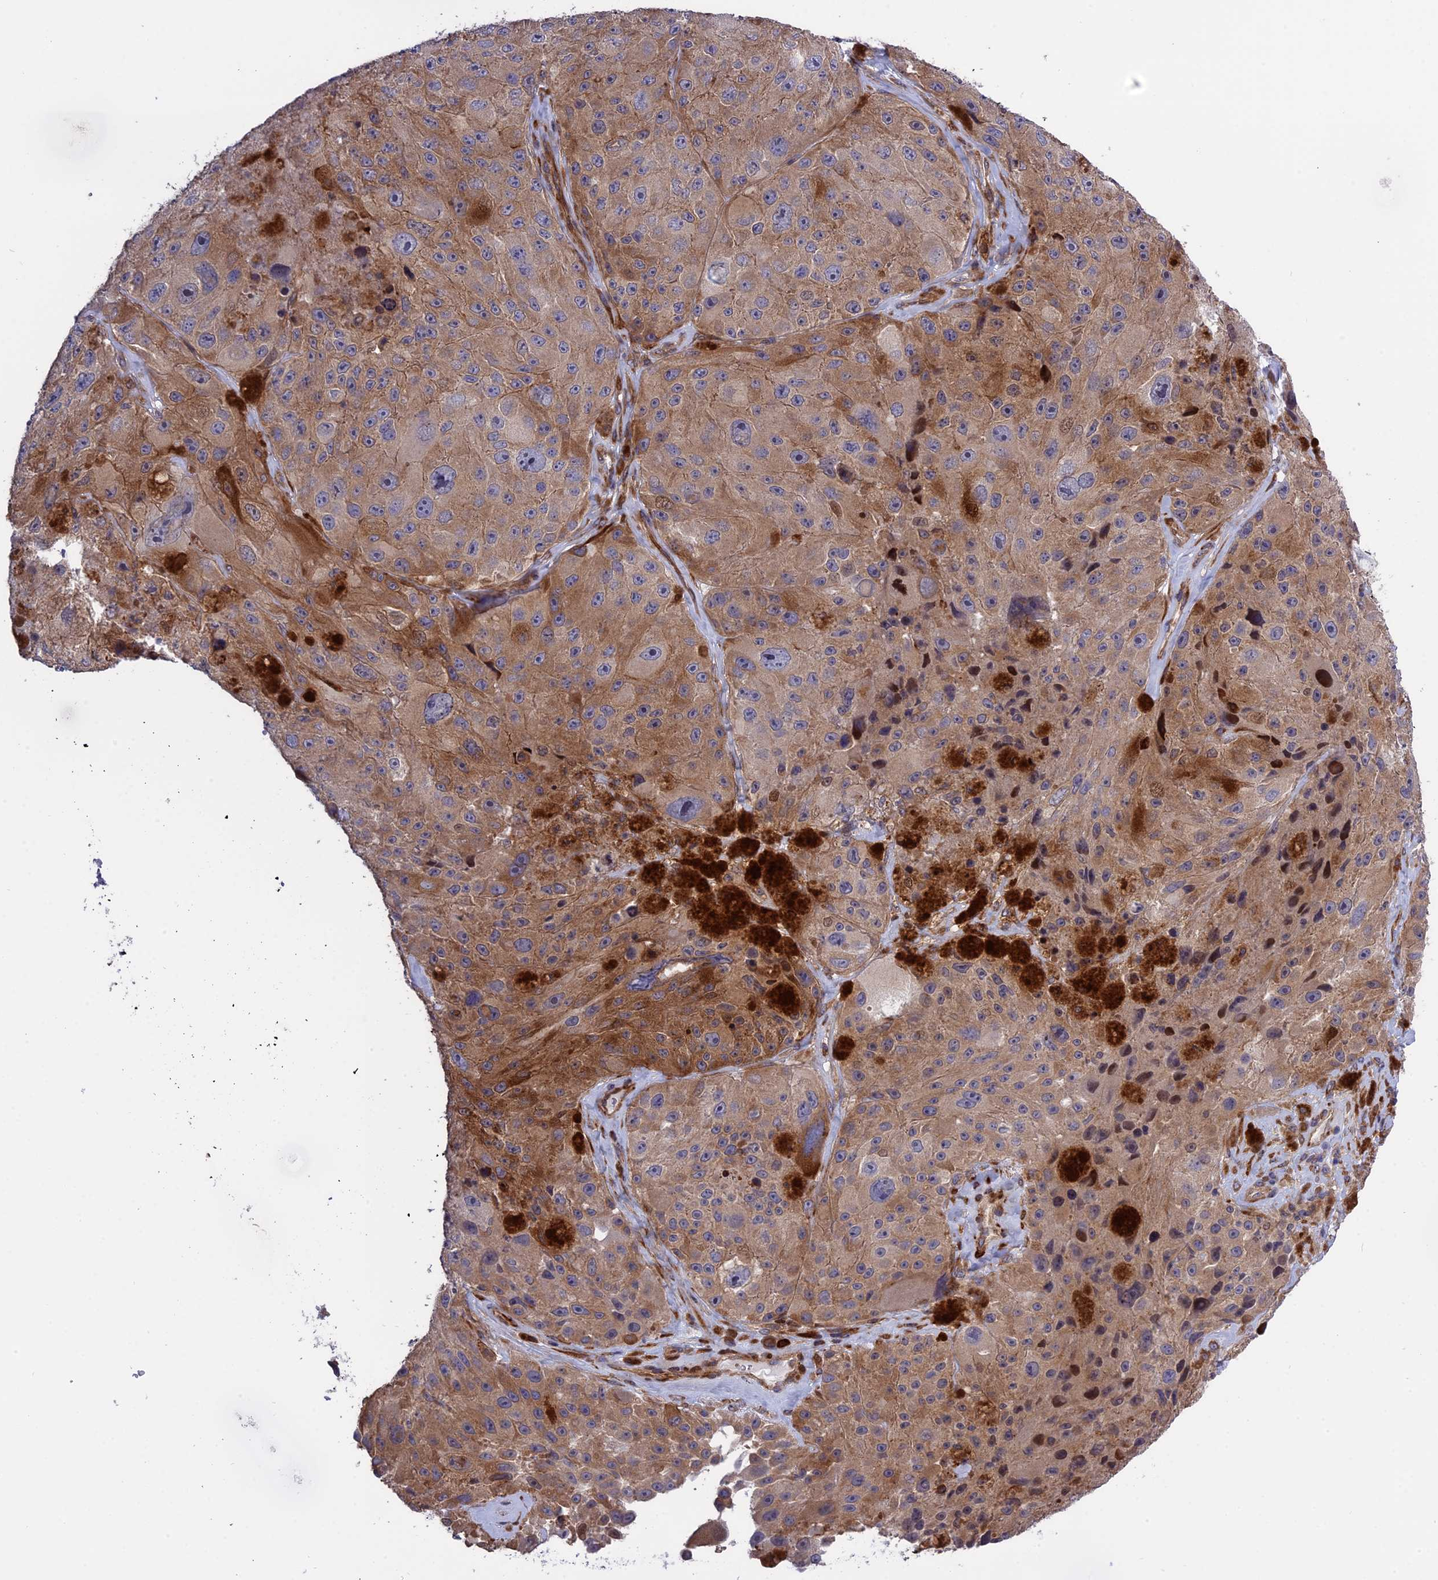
{"staining": {"intensity": "moderate", "quantity": ">75%", "location": "cytoplasmic/membranous"}, "tissue": "melanoma", "cell_type": "Tumor cells", "image_type": "cancer", "snomed": [{"axis": "morphology", "description": "Malignant melanoma, Metastatic site"}, {"axis": "topography", "description": "Lymph node"}], "caption": "A photomicrograph of melanoma stained for a protein exhibits moderate cytoplasmic/membranous brown staining in tumor cells.", "gene": "DDX60L", "patient": {"sex": "male", "age": 62}}